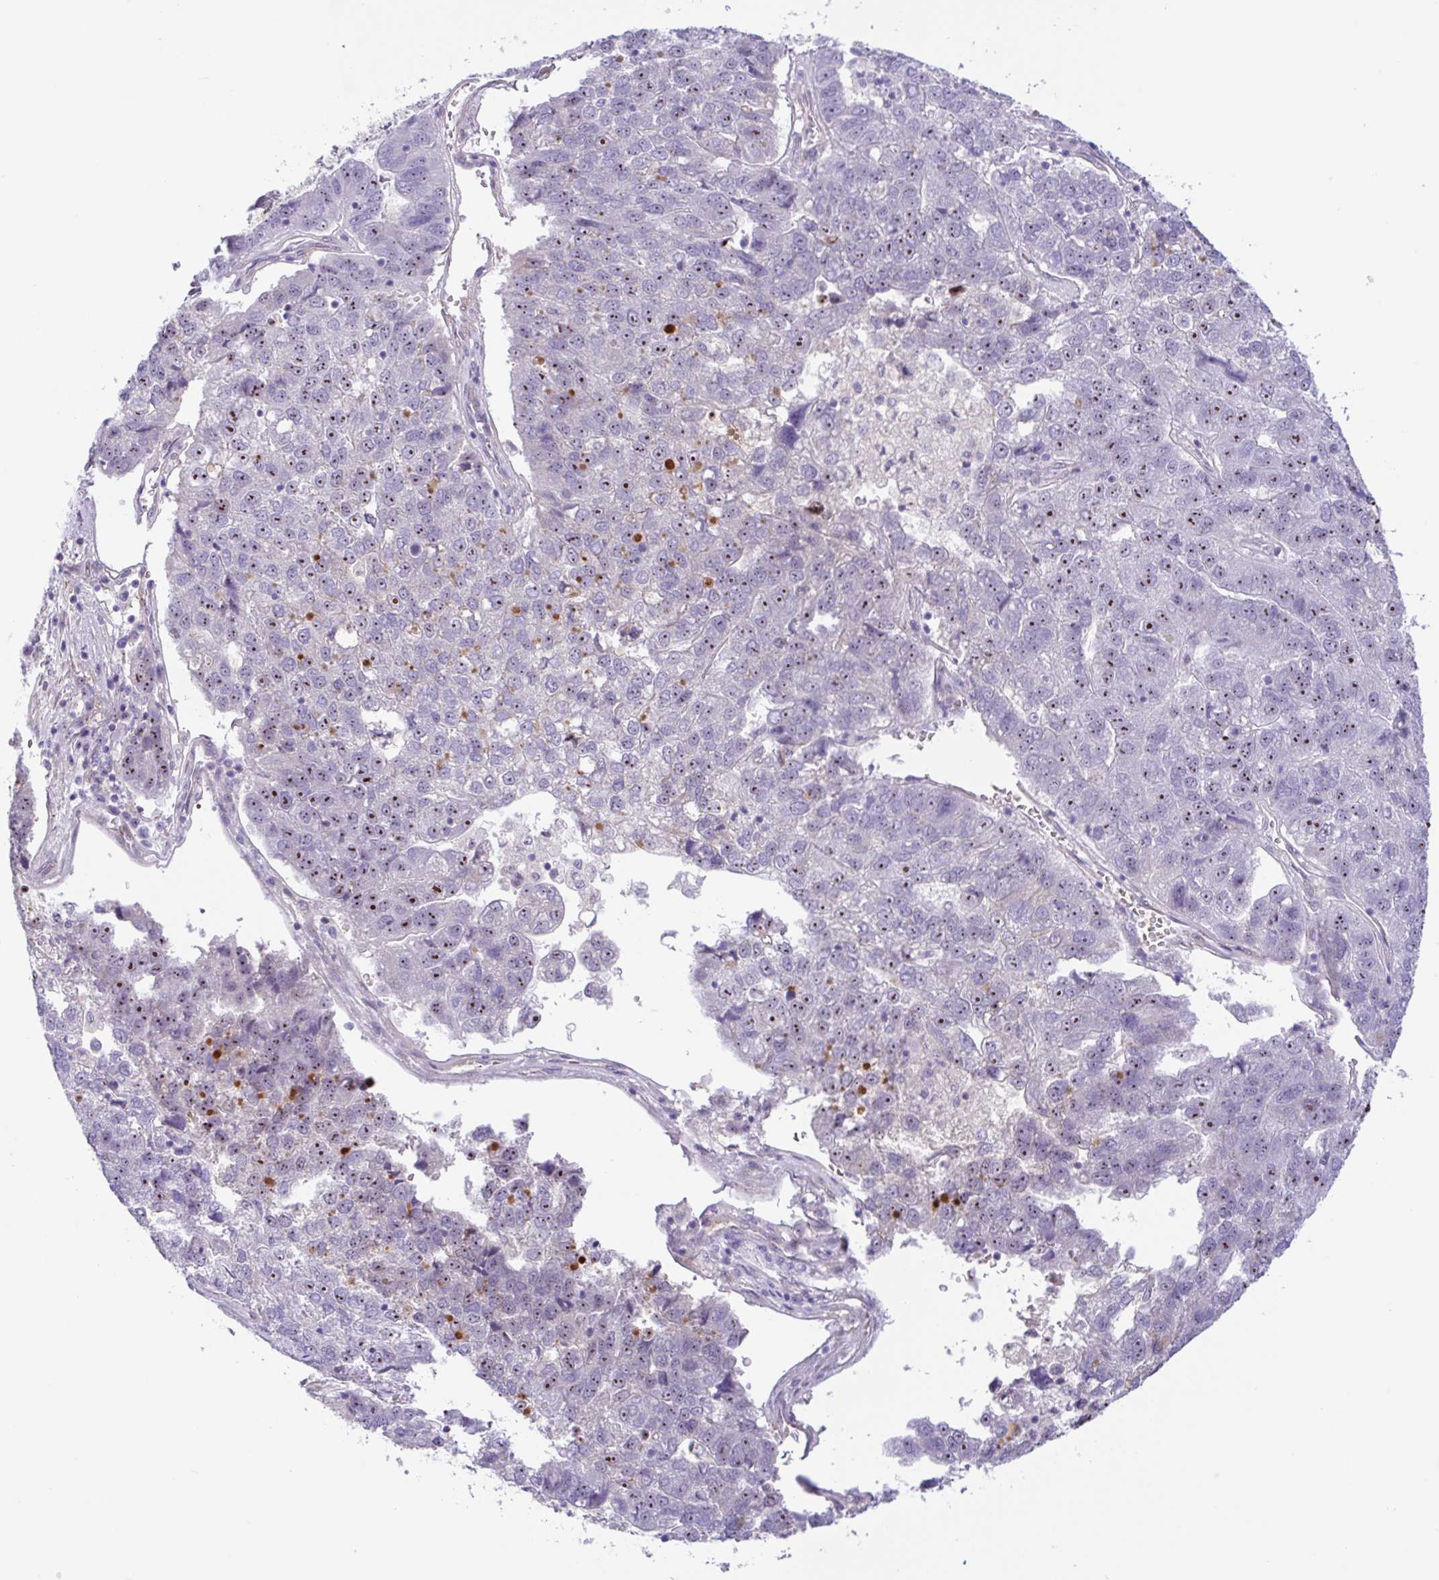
{"staining": {"intensity": "strong", "quantity": "<25%", "location": "nuclear"}, "tissue": "pancreatic cancer", "cell_type": "Tumor cells", "image_type": "cancer", "snomed": [{"axis": "morphology", "description": "Adenocarcinoma, NOS"}, {"axis": "topography", "description": "Pancreas"}], "caption": "Immunohistochemical staining of human pancreatic cancer demonstrates medium levels of strong nuclear staining in about <25% of tumor cells.", "gene": "MXRA8", "patient": {"sex": "female", "age": 61}}